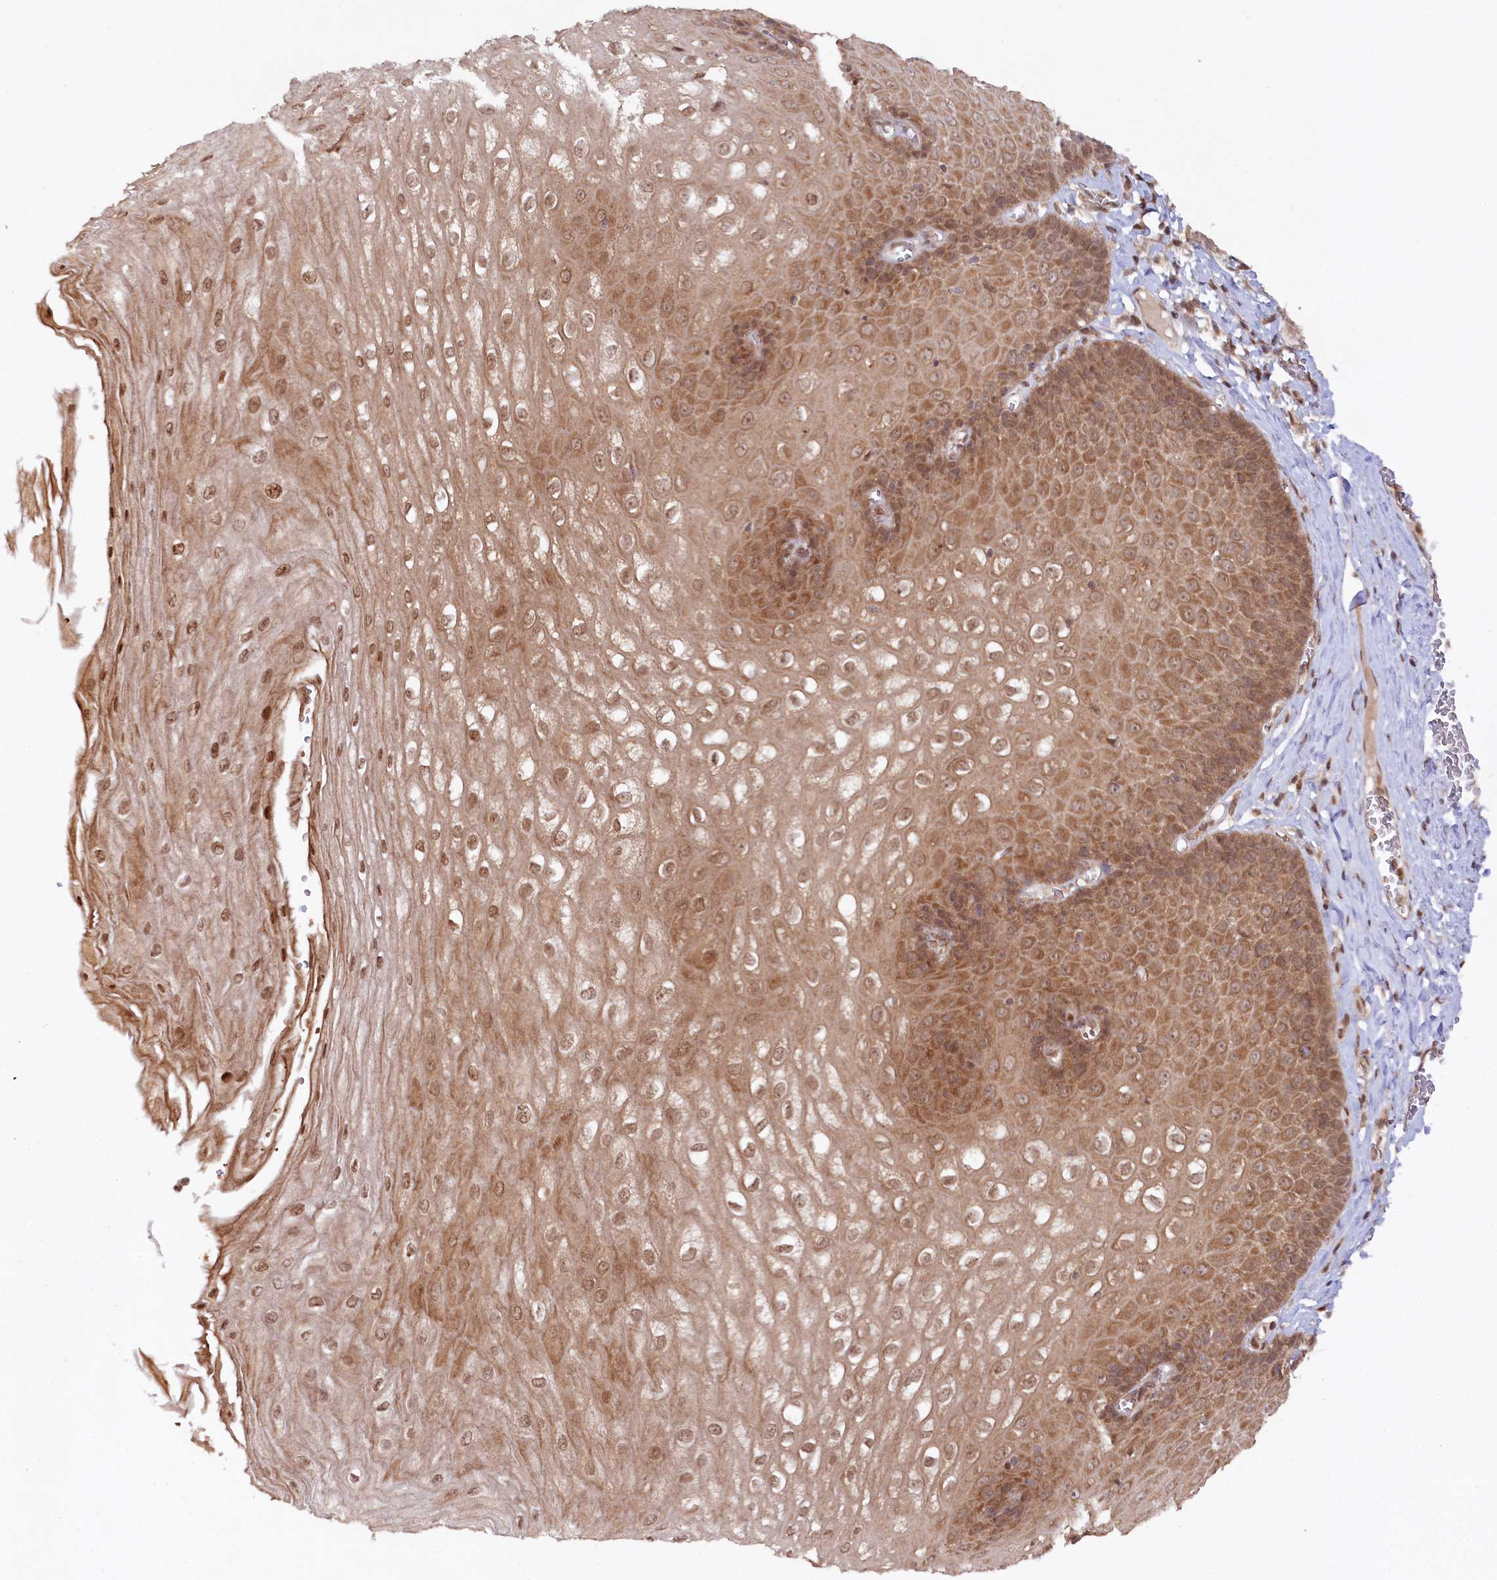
{"staining": {"intensity": "moderate", "quantity": ">75%", "location": "cytoplasmic/membranous,nuclear"}, "tissue": "esophagus", "cell_type": "Squamous epithelial cells", "image_type": "normal", "snomed": [{"axis": "morphology", "description": "Normal tissue, NOS"}, {"axis": "topography", "description": "Esophagus"}], "caption": "Immunohistochemistry (IHC) (DAB (3,3'-diaminobenzidine)) staining of unremarkable human esophagus reveals moderate cytoplasmic/membranous,nuclear protein staining in approximately >75% of squamous epithelial cells. Immunohistochemistry stains the protein of interest in brown and the nuclei are stained blue.", "gene": "CCDC65", "patient": {"sex": "male", "age": 60}}